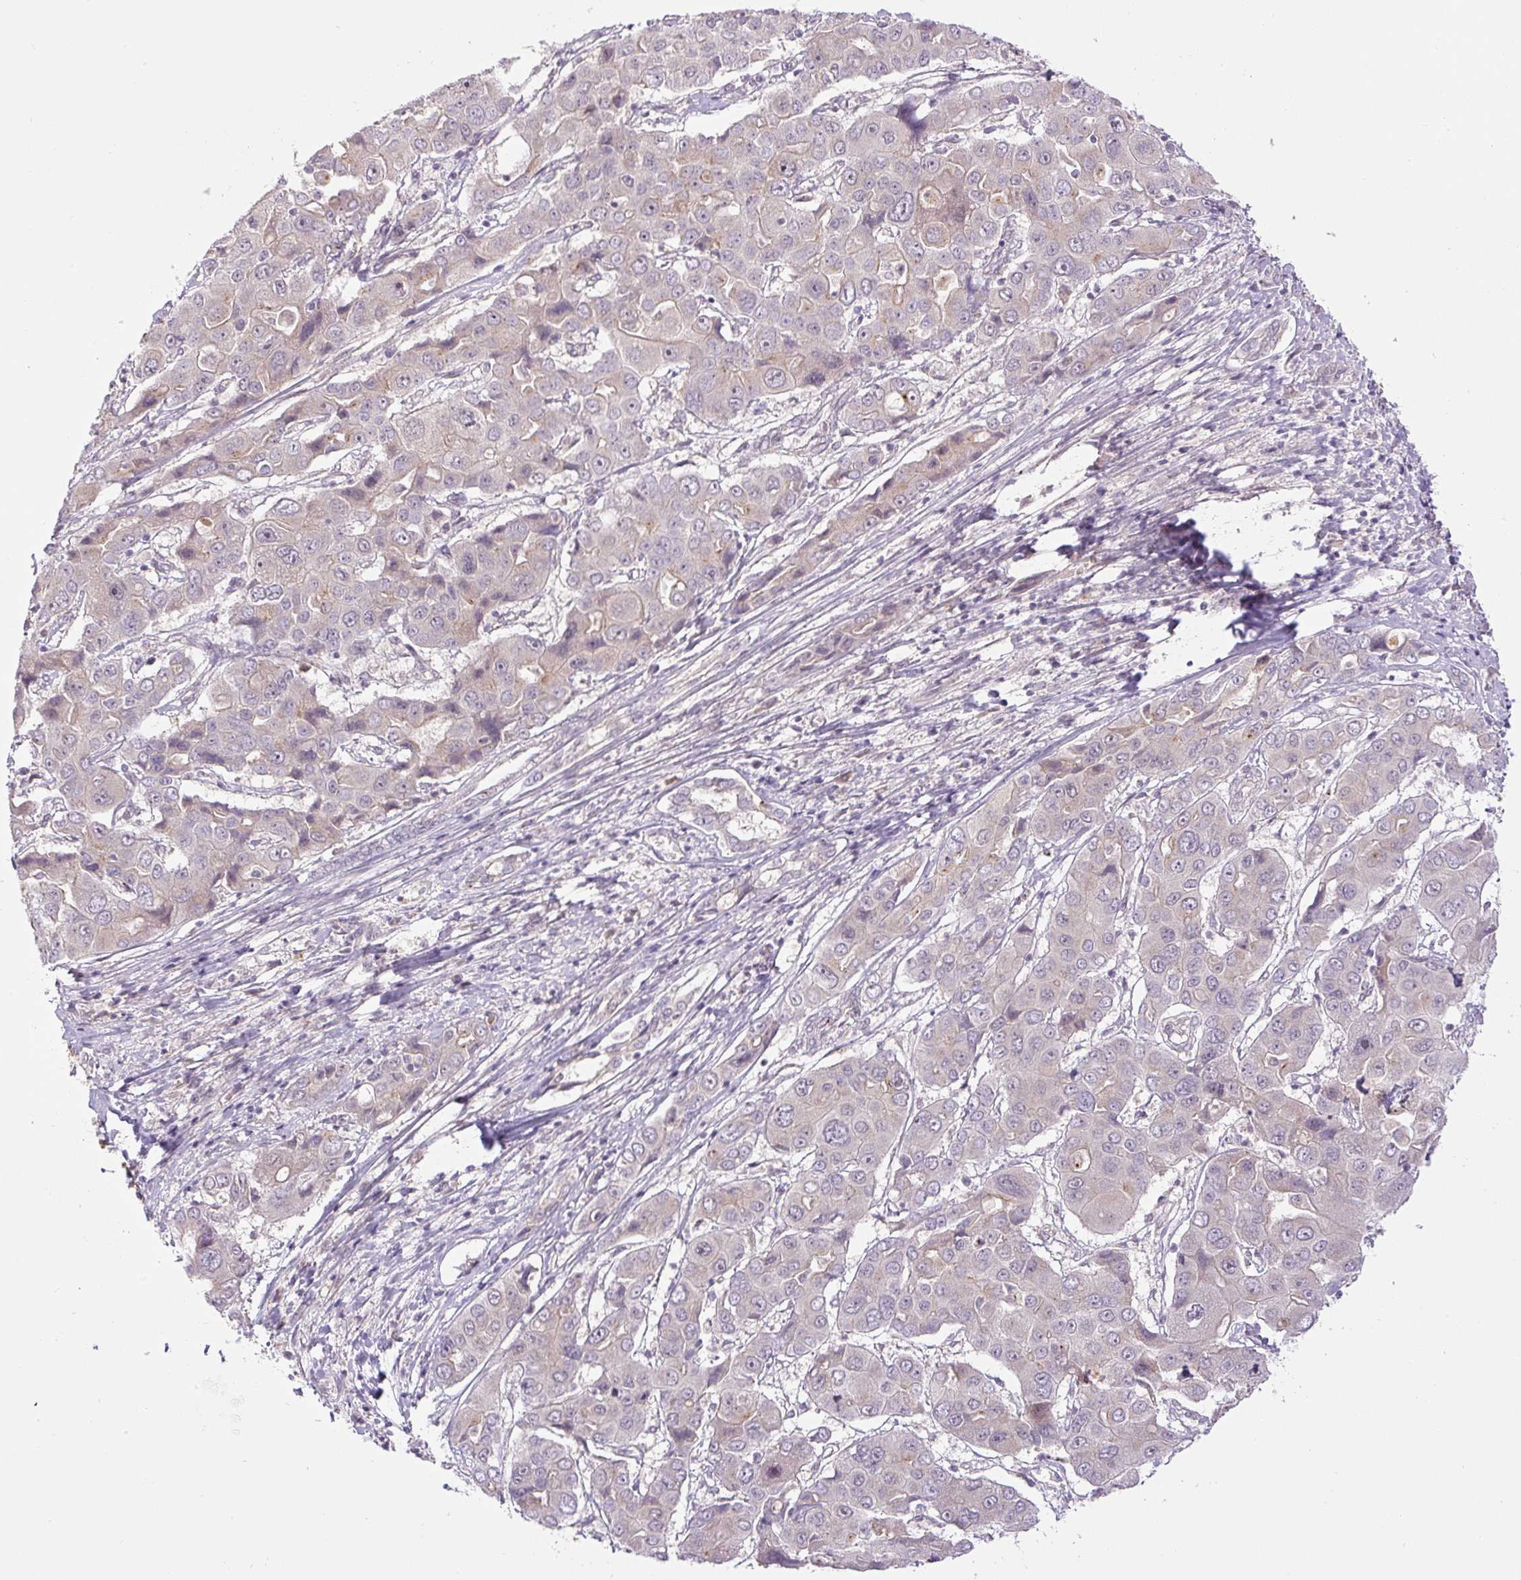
{"staining": {"intensity": "negative", "quantity": "none", "location": "none"}, "tissue": "liver cancer", "cell_type": "Tumor cells", "image_type": "cancer", "snomed": [{"axis": "morphology", "description": "Cholangiocarcinoma"}, {"axis": "topography", "description": "Liver"}], "caption": "The micrograph exhibits no staining of tumor cells in liver cancer.", "gene": "PCM1", "patient": {"sex": "male", "age": 67}}